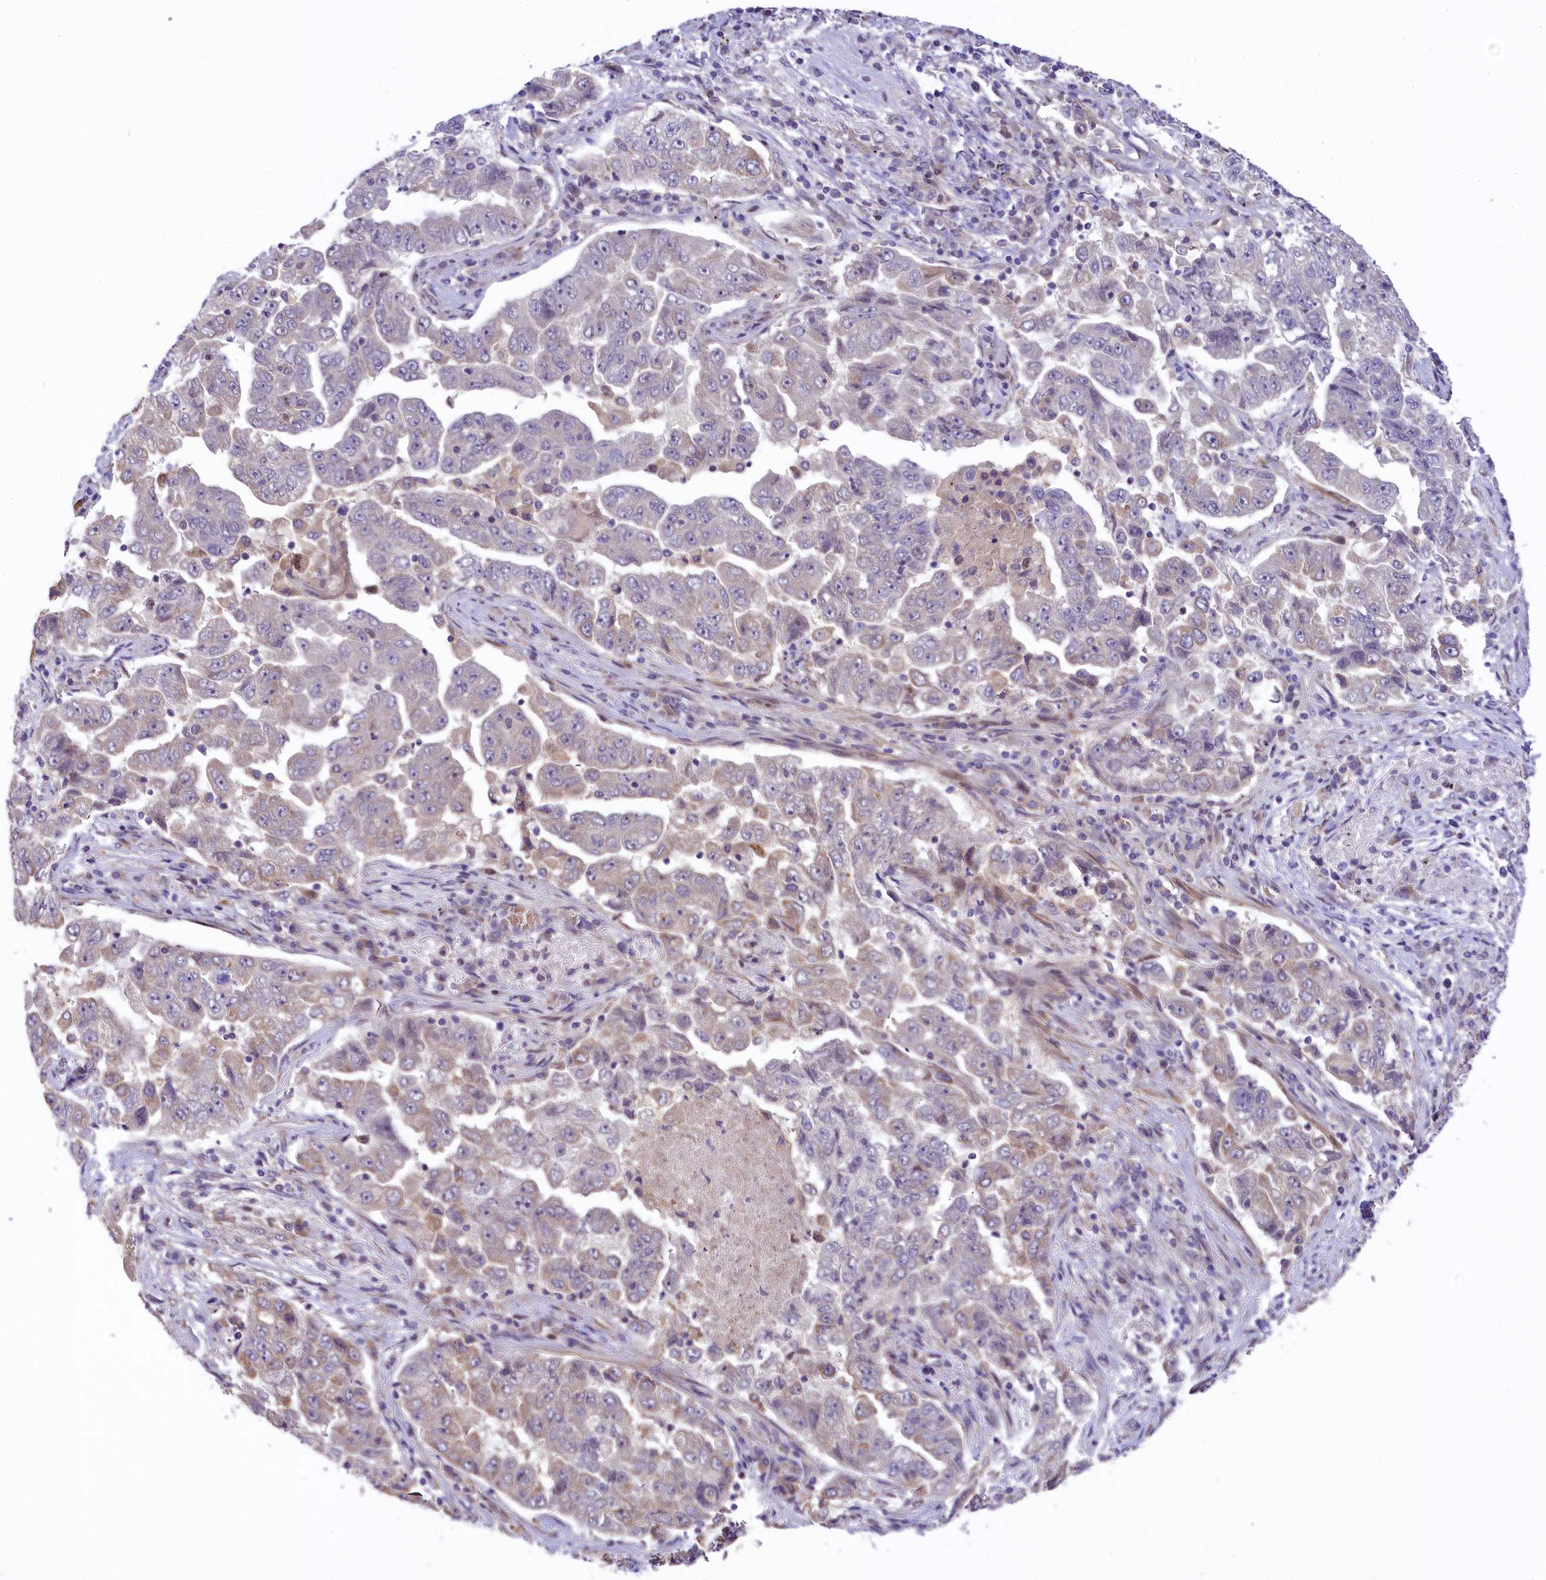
{"staining": {"intensity": "moderate", "quantity": "<25%", "location": "cytoplasmic/membranous"}, "tissue": "lung cancer", "cell_type": "Tumor cells", "image_type": "cancer", "snomed": [{"axis": "morphology", "description": "Adenocarcinoma, NOS"}, {"axis": "topography", "description": "Lung"}], "caption": "IHC staining of adenocarcinoma (lung), which shows low levels of moderate cytoplasmic/membranous staining in approximately <25% of tumor cells indicating moderate cytoplasmic/membranous protein positivity. The staining was performed using DAB (3,3'-diaminobenzidine) (brown) for protein detection and nuclei were counterstained in hematoxylin (blue).", "gene": "RBBP8", "patient": {"sex": "female", "age": 51}}